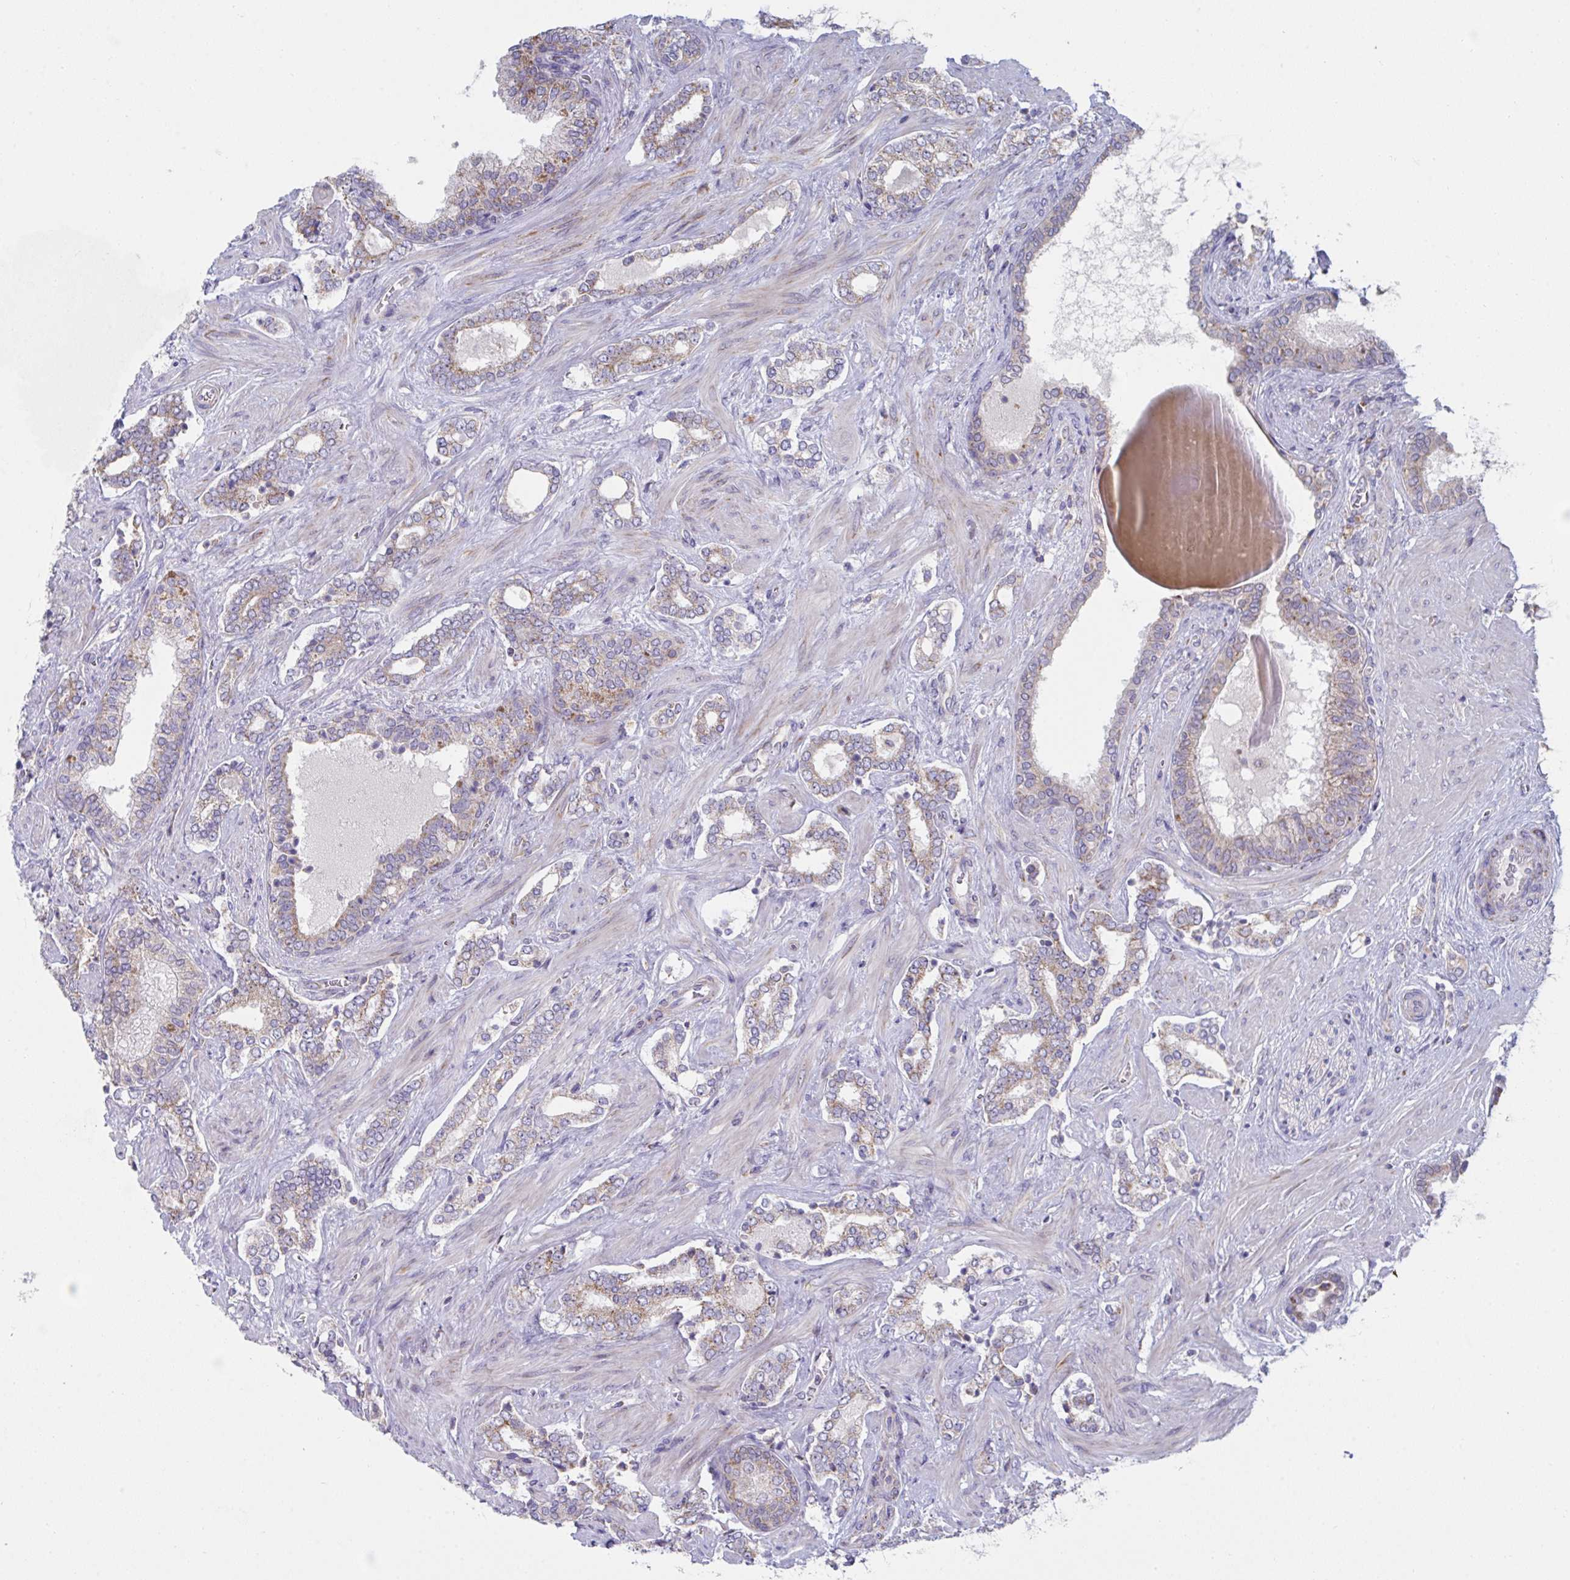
{"staining": {"intensity": "moderate", "quantity": "25%-75%", "location": "cytoplasmic/membranous"}, "tissue": "prostate cancer", "cell_type": "Tumor cells", "image_type": "cancer", "snomed": [{"axis": "morphology", "description": "Adenocarcinoma, High grade"}, {"axis": "topography", "description": "Prostate"}], "caption": "About 25%-75% of tumor cells in human prostate cancer (high-grade adenocarcinoma) show moderate cytoplasmic/membranous protein staining as visualized by brown immunohistochemical staining.", "gene": "NDUFA7", "patient": {"sex": "male", "age": 60}}